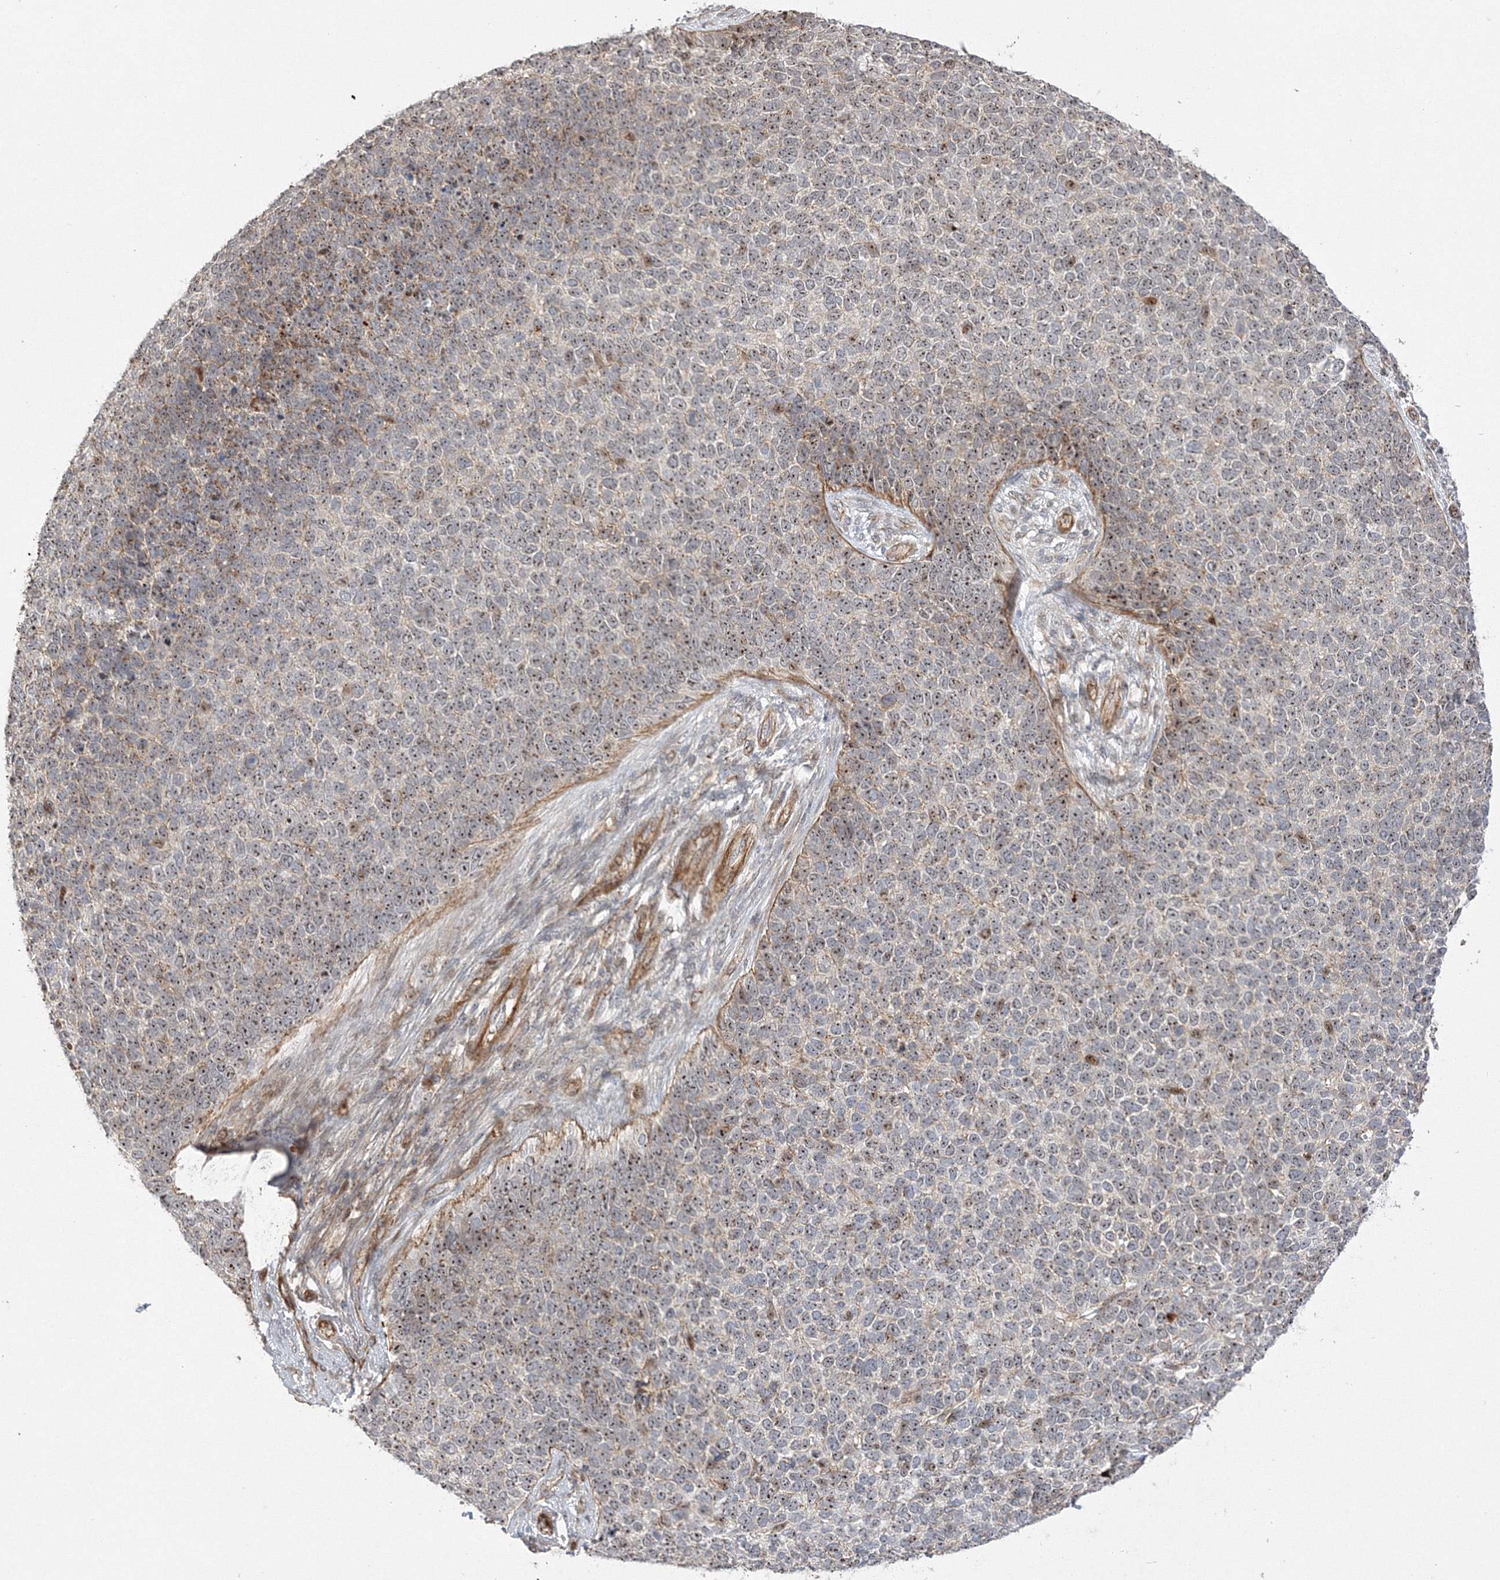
{"staining": {"intensity": "moderate", "quantity": ">75%", "location": "nuclear"}, "tissue": "skin cancer", "cell_type": "Tumor cells", "image_type": "cancer", "snomed": [{"axis": "morphology", "description": "Basal cell carcinoma"}, {"axis": "topography", "description": "Skin"}], "caption": "Skin cancer (basal cell carcinoma) tissue demonstrates moderate nuclear positivity in about >75% of tumor cells", "gene": "NPM3", "patient": {"sex": "female", "age": 84}}